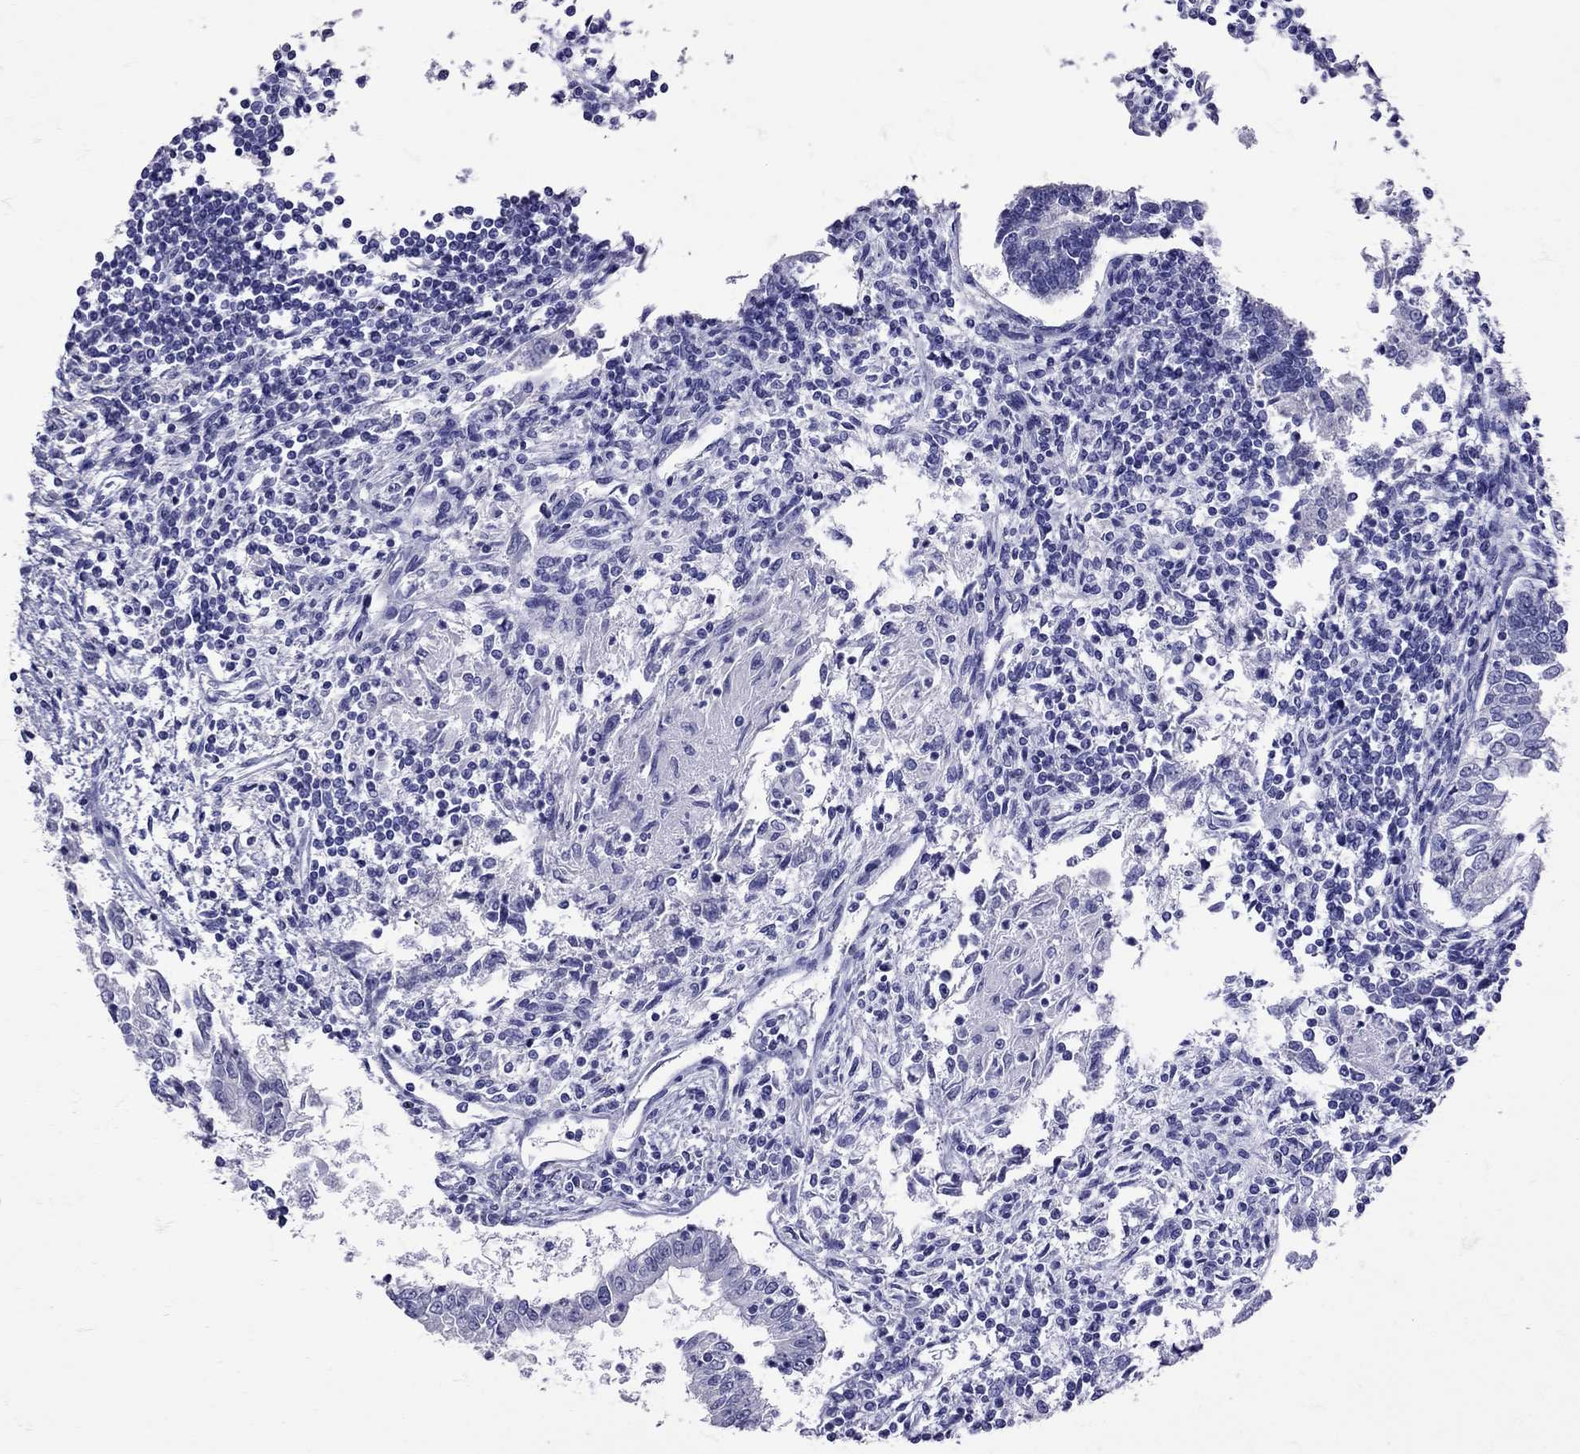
{"staining": {"intensity": "negative", "quantity": "none", "location": "none"}, "tissue": "testis cancer", "cell_type": "Tumor cells", "image_type": "cancer", "snomed": [{"axis": "morphology", "description": "Carcinoma, Embryonal, NOS"}, {"axis": "topography", "description": "Testis"}], "caption": "Immunohistochemistry micrograph of human testis cancer stained for a protein (brown), which displays no staining in tumor cells.", "gene": "AVP", "patient": {"sex": "male", "age": 37}}